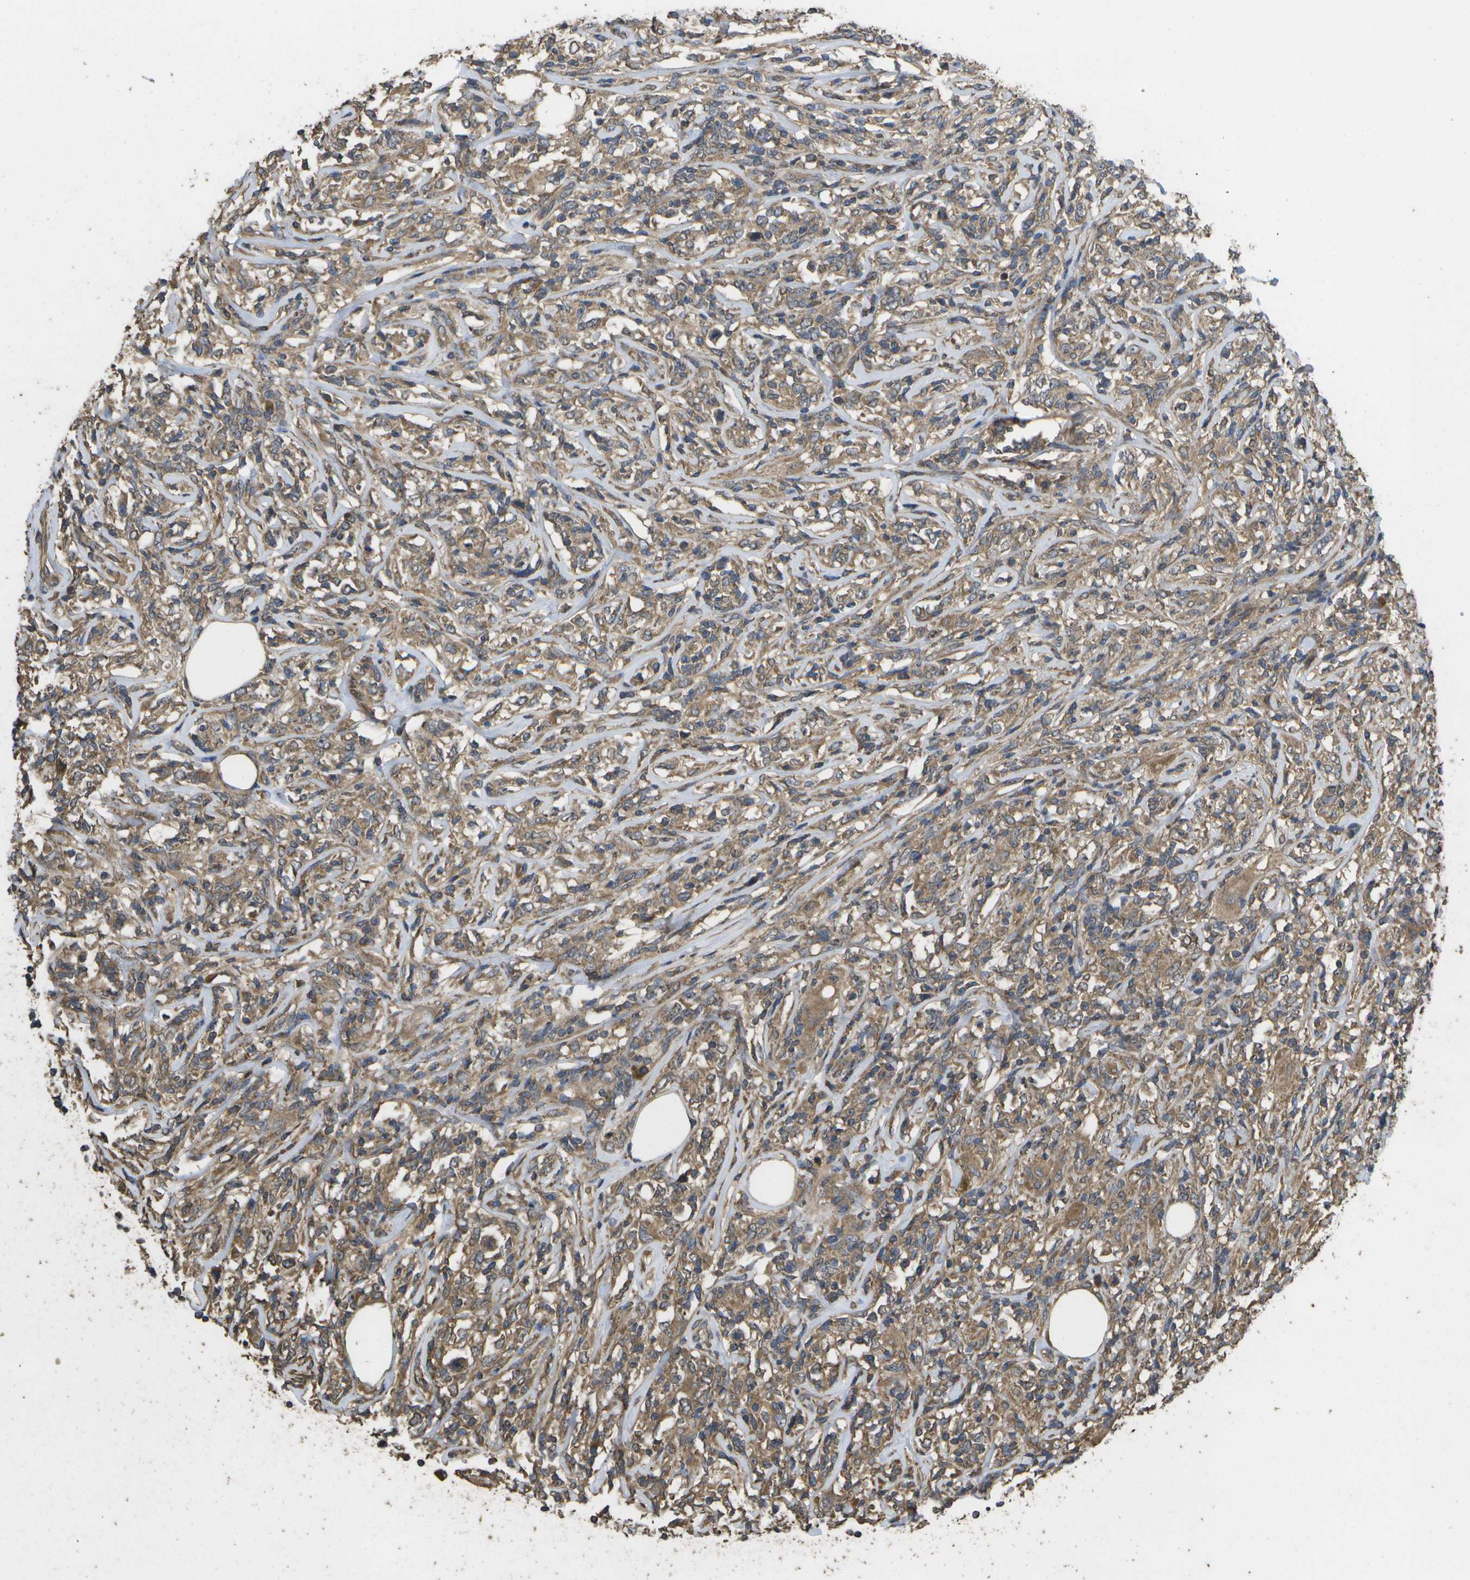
{"staining": {"intensity": "moderate", "quantity": ">75%", "location": "cytoplasmic/membranous"}, "tissue": "lymphoma", "cell_type": "Tumor cells", "image_type": "cancer", "snomed": [{"axis": "morphology", "description": "Malignant lymphoma, non-Hodgkin's type, High grade"}, {"axis": "topography", "description": "Lymph node"}], "caption": "Malignant lymphoma, non-Hodgkin's type (high-grade) stained for a protein displays moderate cytoplasmic/membranous positivity in tumor cells.", "gene": "SACS", "patient": {"sex": "female", "age": 84}}